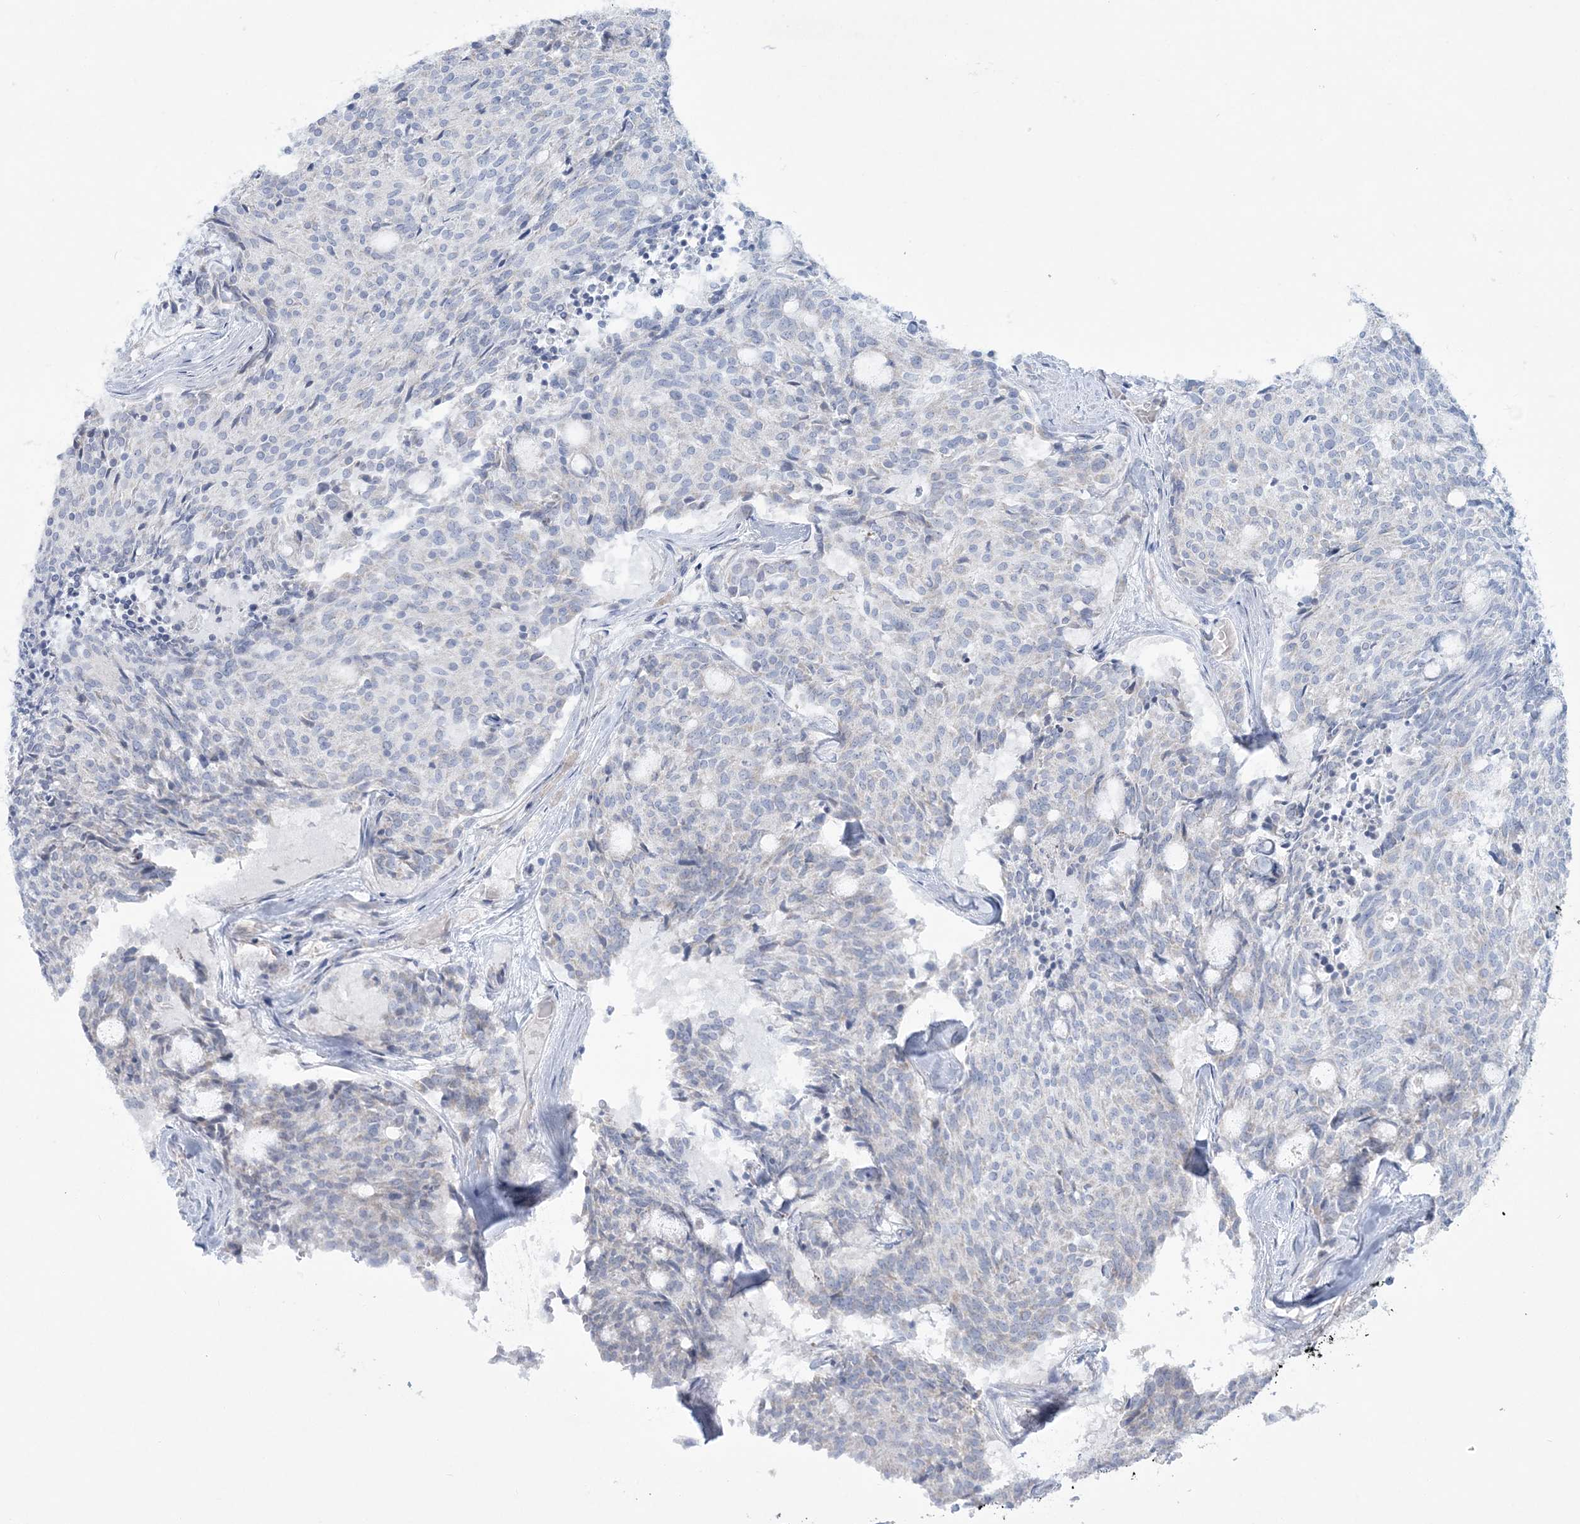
{"staining": {"intensity": "negative", "quantity": "none", "location": "none"}, "tissue": "carcinoid", "cell_type": "Tumor cells", "image_type": "cancer", "snomed": [{"axis": "morphology", "description": "Carcinoid, malignant, NOS"}, {"axis": "topography", "description": "Pancreas"}], "caption": "Immunohistochemistry (IHC) micrograph of carcinoid (malignant) stained for a protein (brown), which shows no positivity in tumor cells. (DAB IHC visualized using brightfield microscopy, high magnification).", "gene": "TBC1D7", "patient": {"sex": "female", "age": 54}}